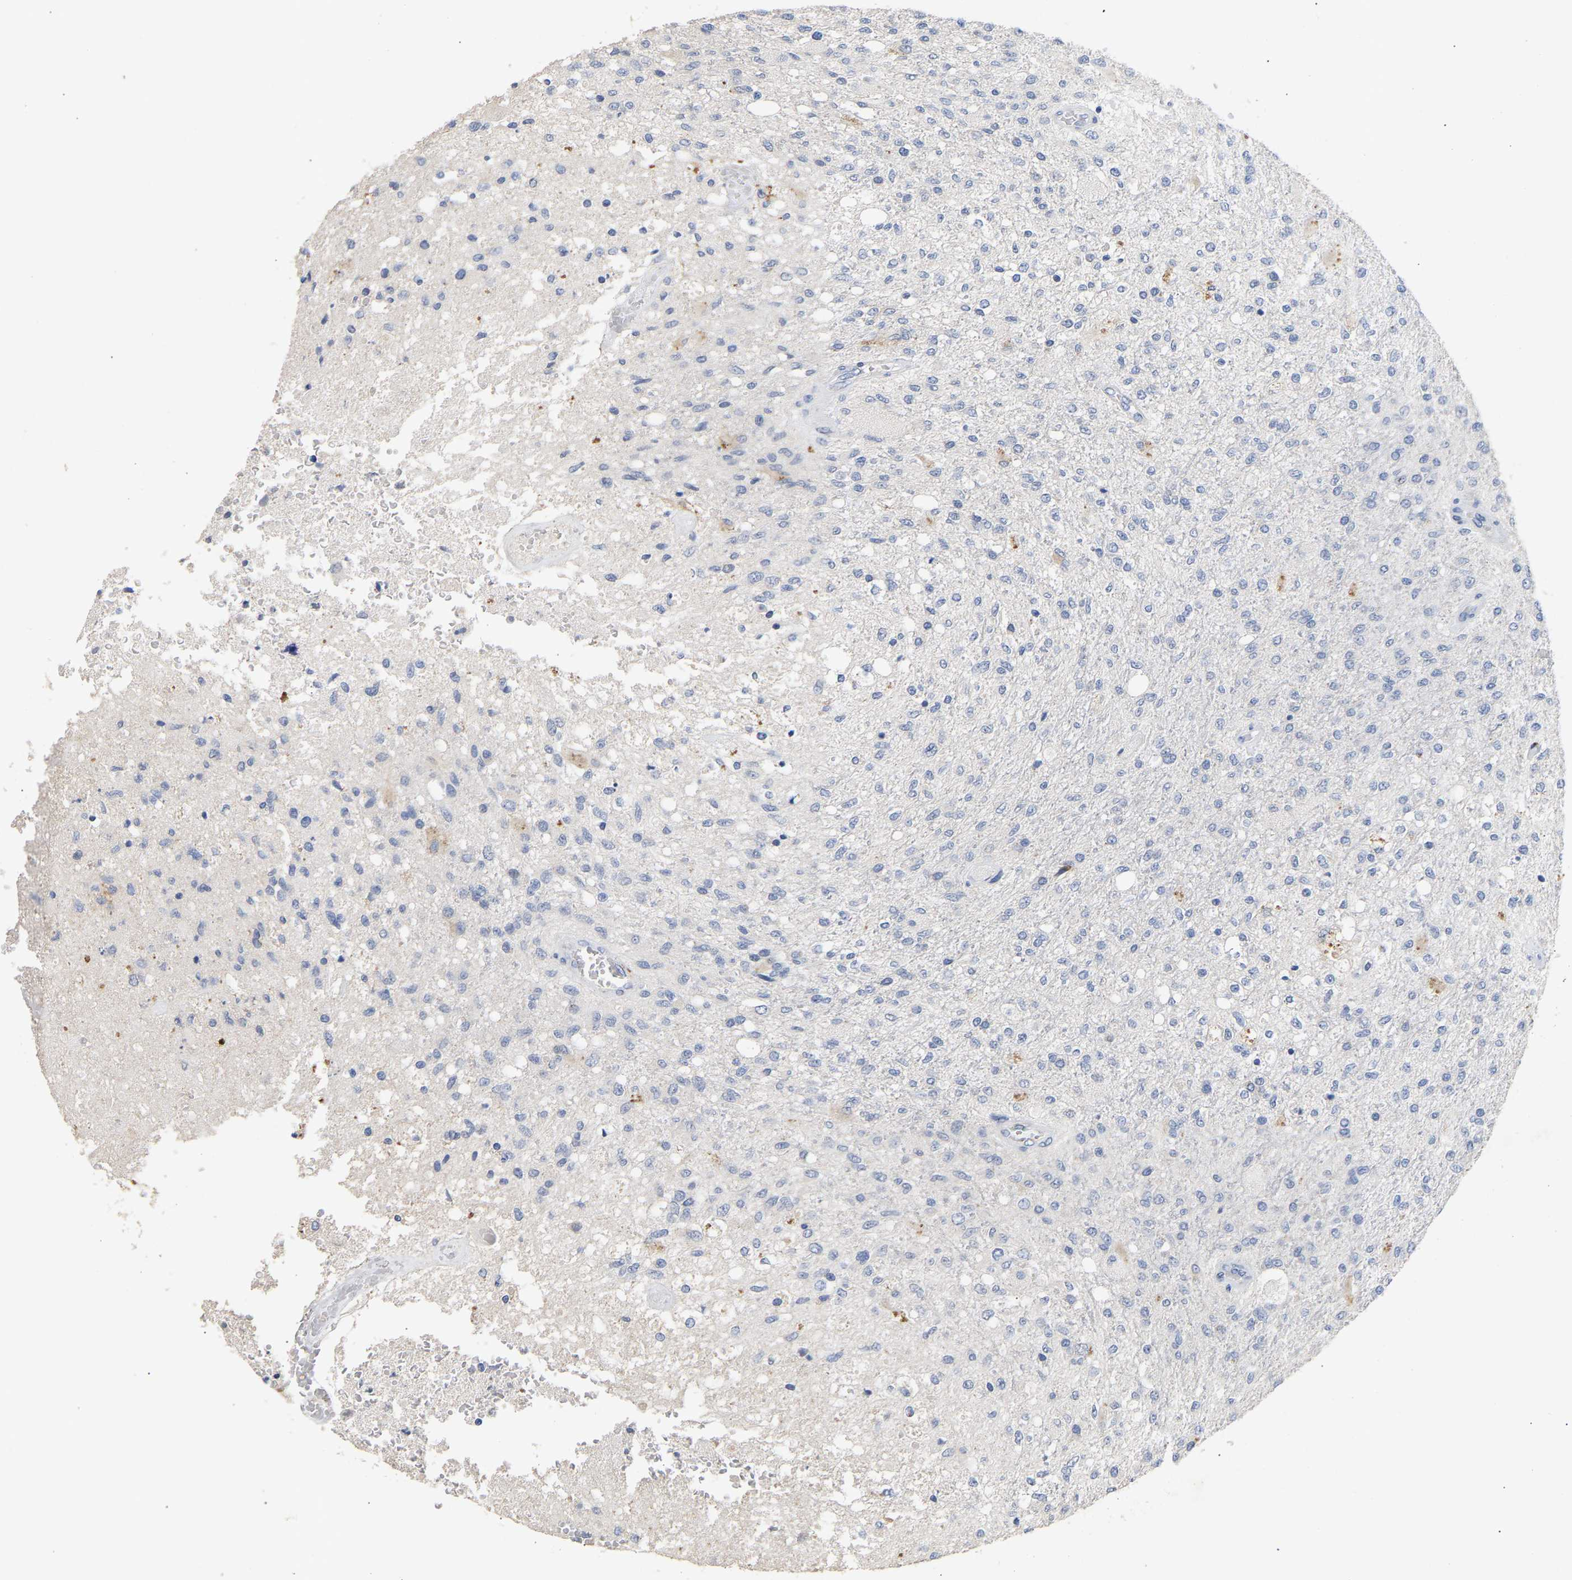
{"staining": {"intensity": "negative", "quantity": "none", "location": "none"}, "tissue": "glioma", "cell_type": "Tumor cells", "image_type": "cancer", "snomed": [{"axis": "morphology", "description": "Normal tissue, NOS"}, {"axis": "morphology", "description": "Glioma, malignant, High grade"}, {"axis": "topography", "description": "Cerebral cortex"}], "caption": "Tumor cells show no significant positivity in malignant glioma (high-grade). (Brightfield microscopy of DAB (3,3'-diaminobenzidine) immunohistochemistry (IHC) at high magnification).", "gene": "SELENOM", "patient": {"sex": "male", "age": 77}}